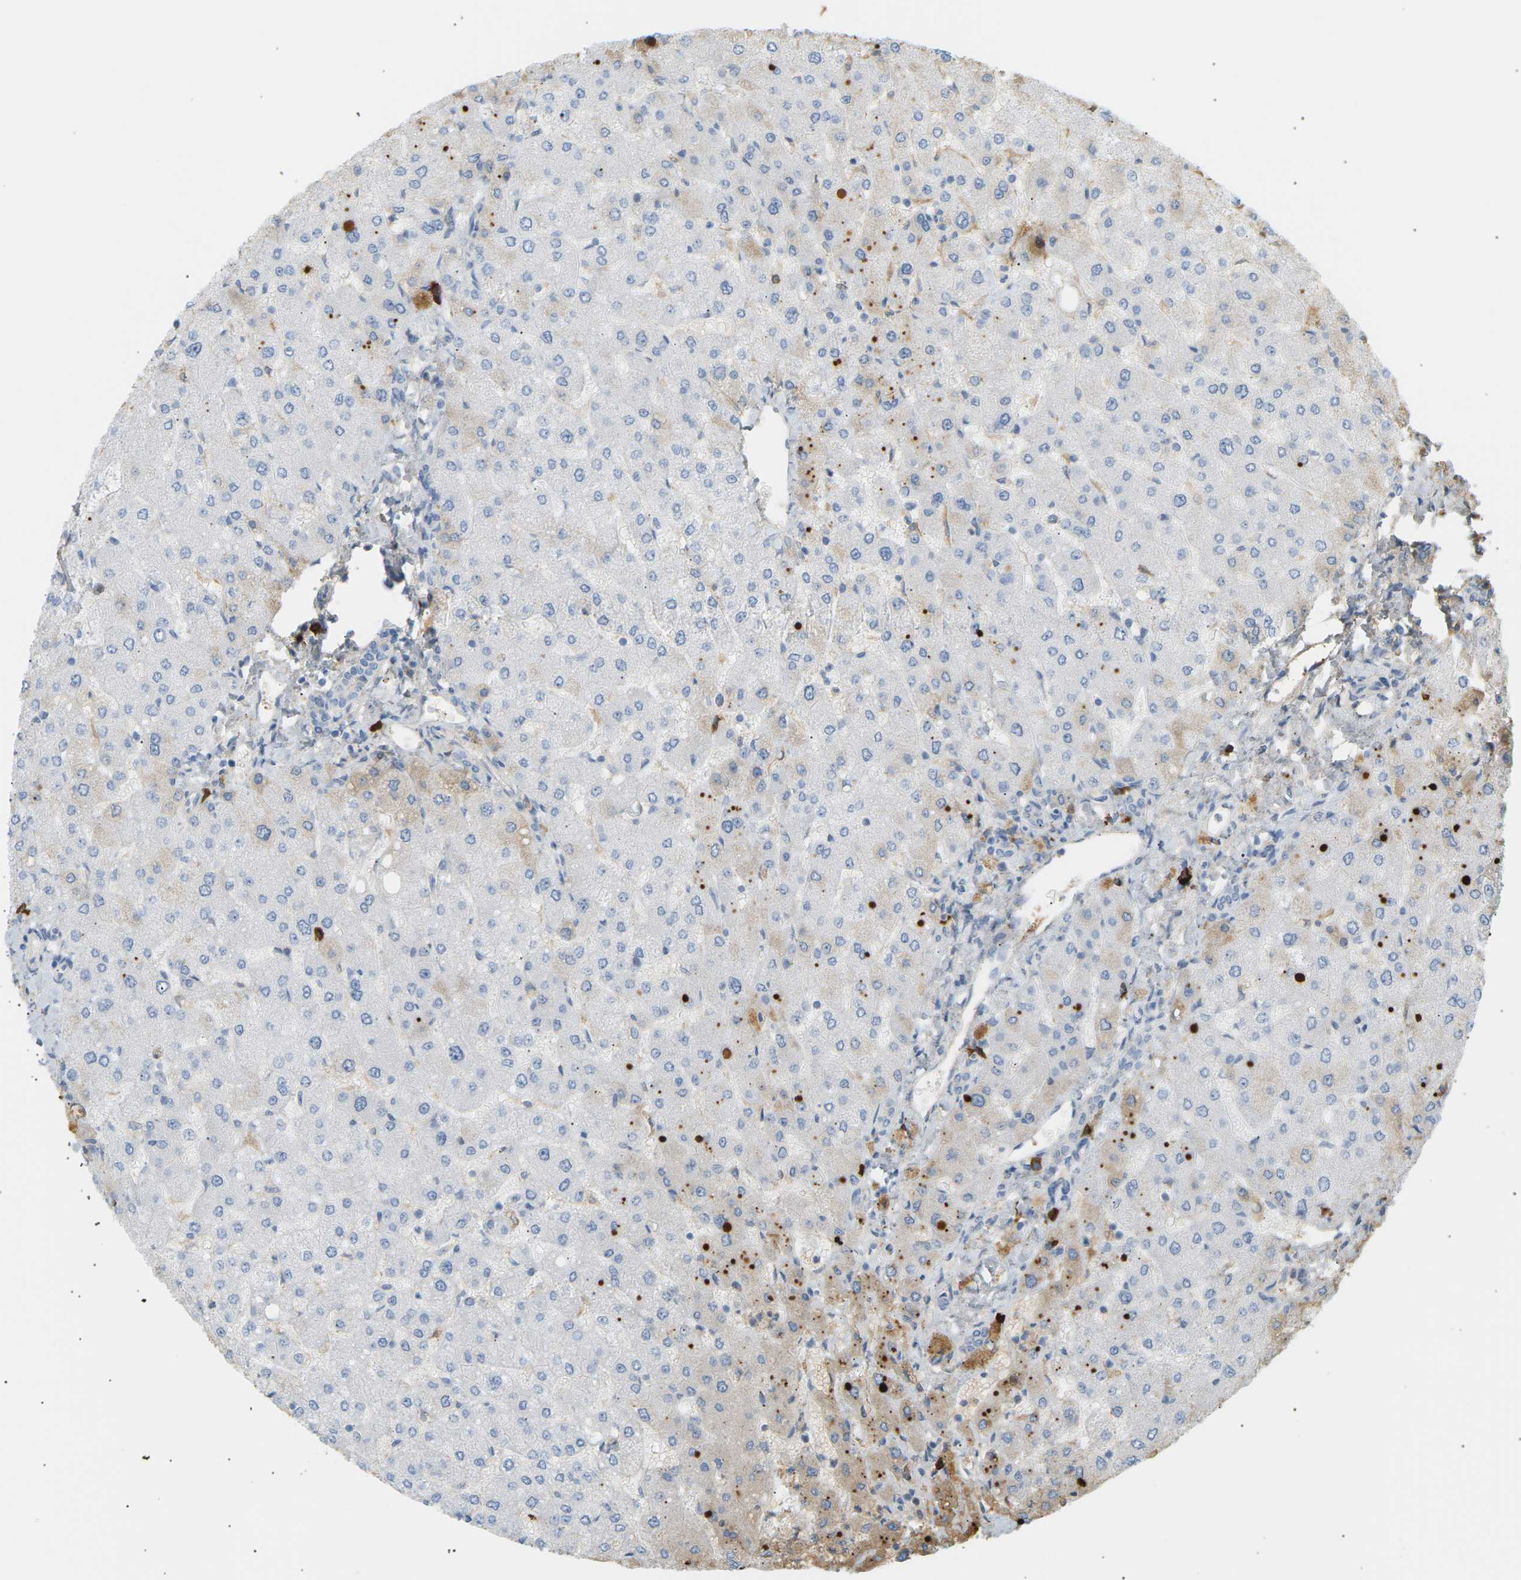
{"staining": {"intensity": "negative", "quantity": "none", "location": "none"}, "tissue": "liver", "cell_type": "Cholangiocytes", "image_type": "normal", "snomed": [{"axis": "morphology", "description": "Normal tissue, NOS"}, {"axis": "topography", "description": "Liver"}], "caption": "Immunohistochemical staining of benign liver shows no significant positivity in cholangiocytes.", "gene": "IGLC3", "patient": {"sex": "male", "age": 55}}